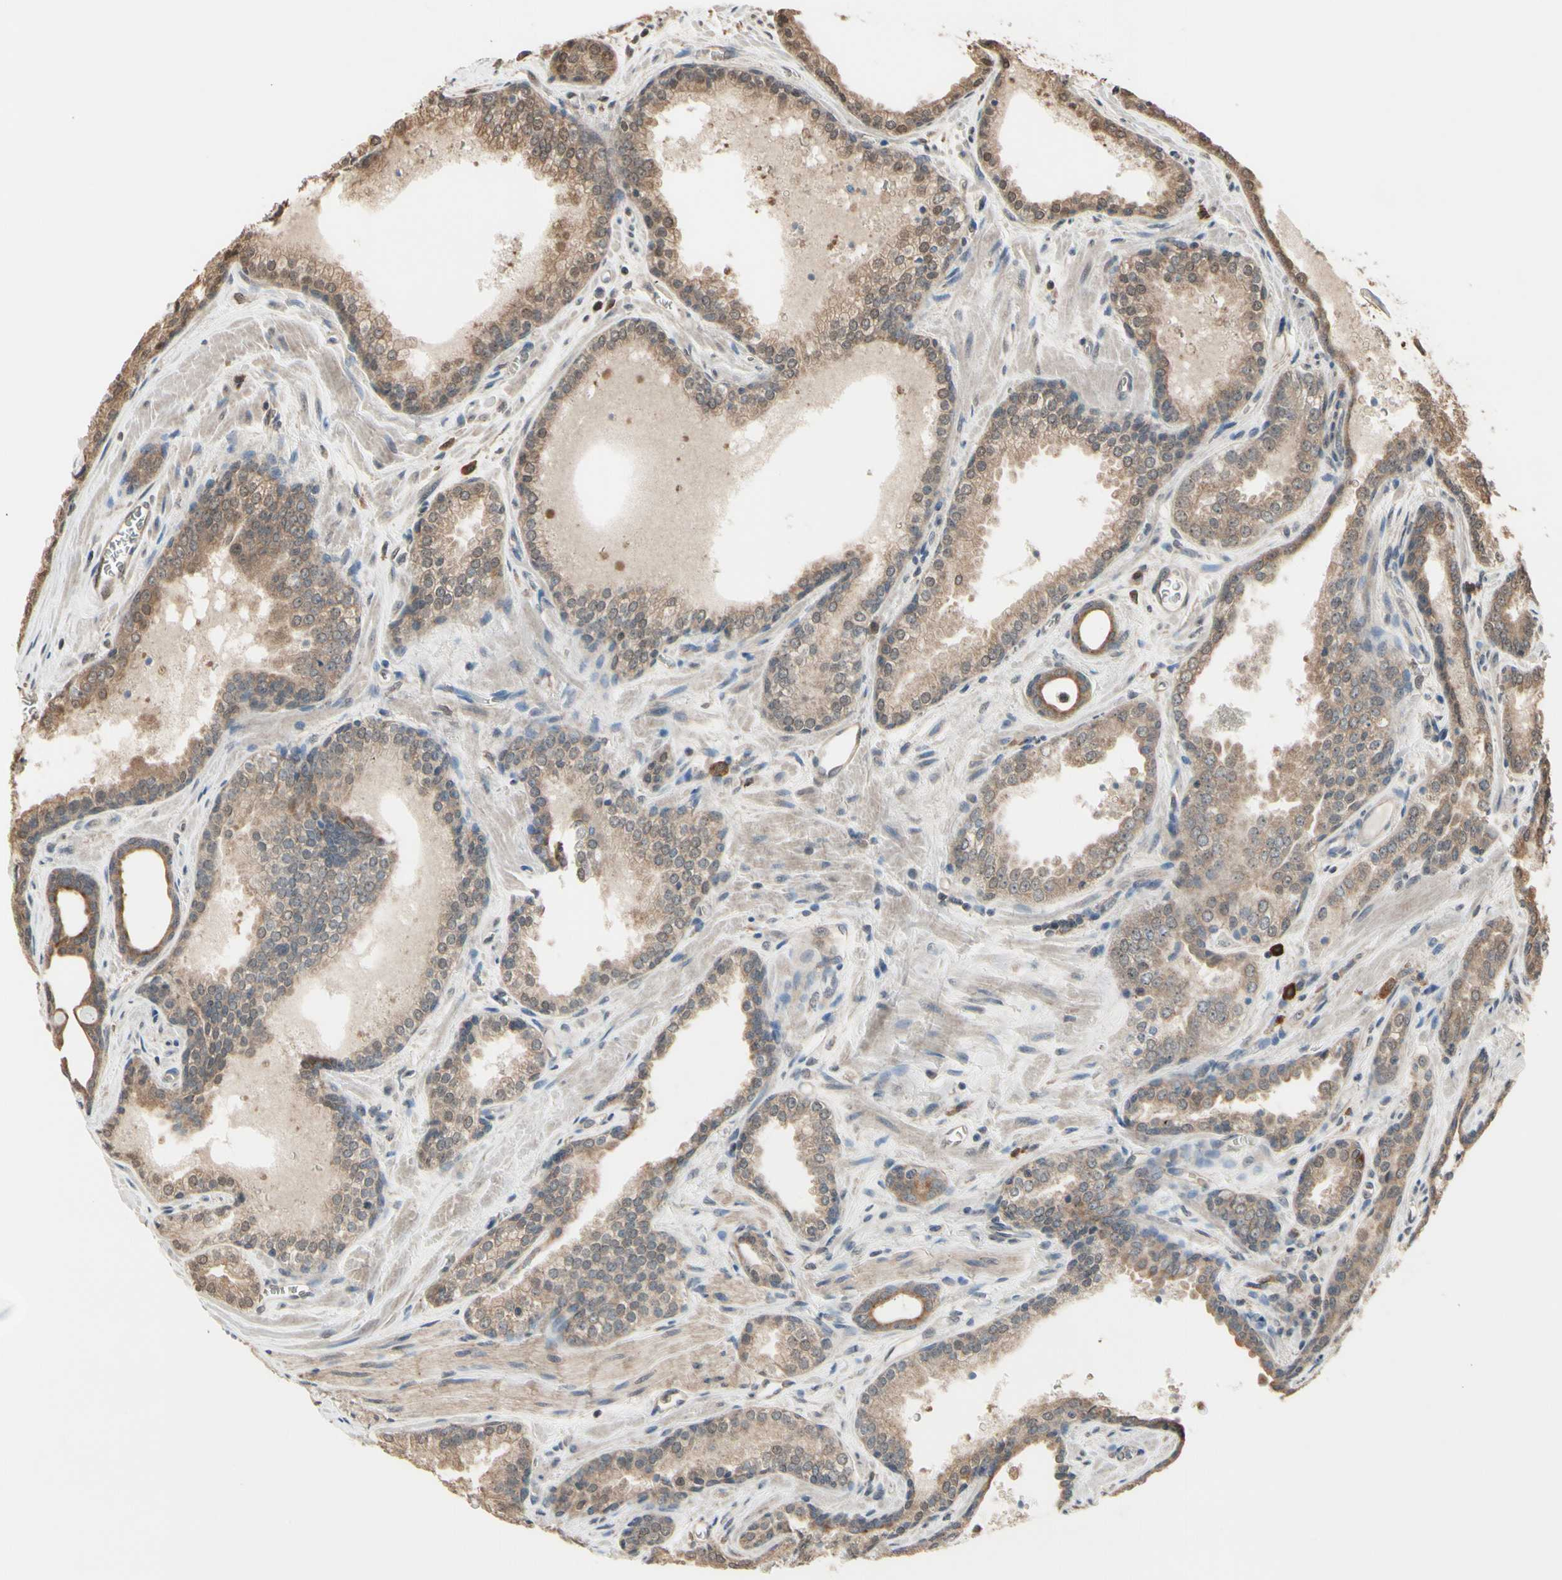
{"staining": {"intensity": "moderate", "quantity": ">75%", "location": "cytoplasmic/membranous"}, "tissue": "prostate cancer", "cell_type": "Tumor cells", "image_type": "cancer", "snomed": [{"axis": "morphology", "description": "Adenocarcinoma, Low grade"}, {"axis": "topography", "description": "Prostate"}], "caption": "Tumor cells exhibit medium levels of moderate cytoplasmic/membranous expression in approximately >75% of cells in human prostate cancer.", "gene": "PNPLA7", "patient": {"sex": "male", "age": 60}}